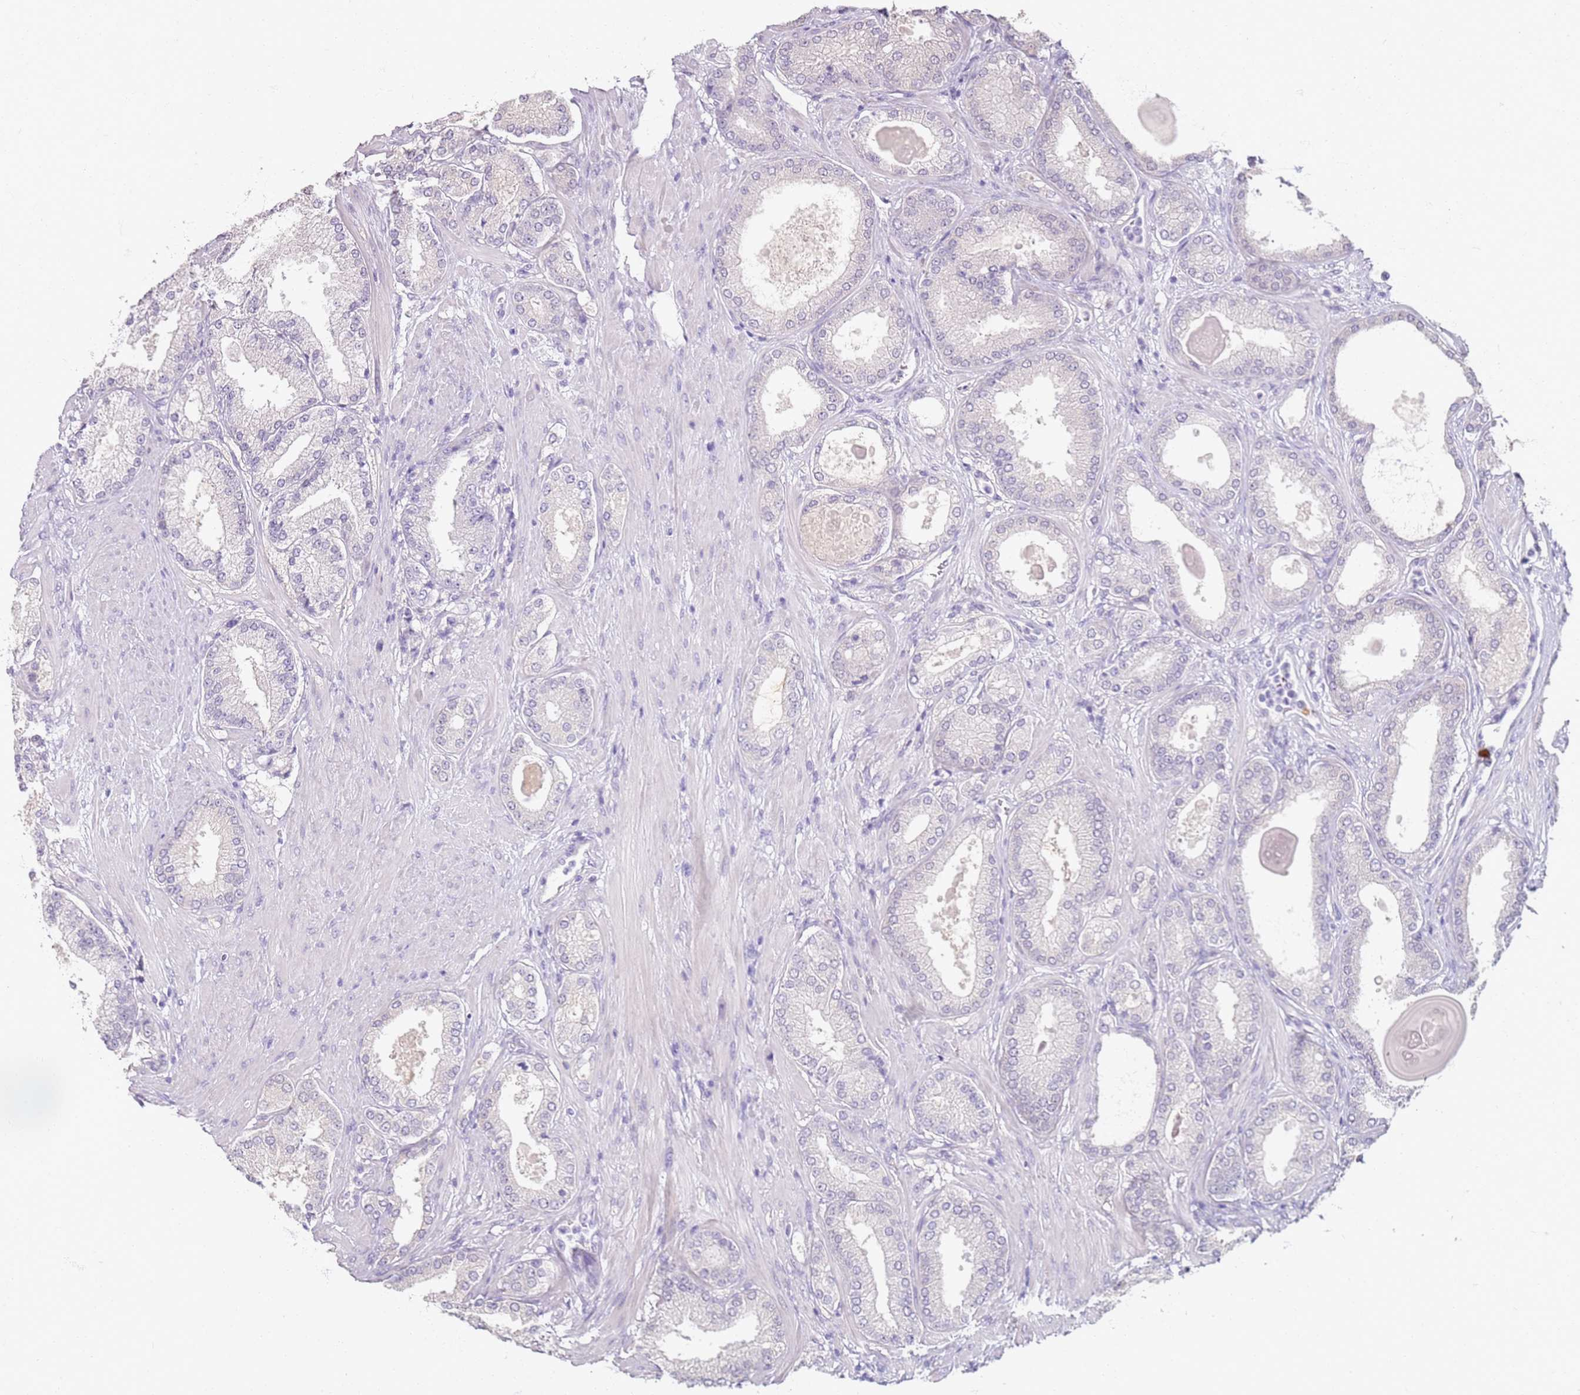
{"staining": {"intensity": "negative", "quantity": "none", "location": "none"}, "tissue": "prostate cancer", "cell_type": "Tumor cells", "image_type": "cancer", "snomed": [{"axis": "morphology", "description": "Adenocarcinoma, Low grade"}, {"axis": "topography", "description": "Prostate"}], "caption": "The micrograph exhibits no staining of tumor cells in adenocarcinoma (low-grade) (prostate).", "gene": "CD40LG", "patient": {"sex": "male", "age": 59}}